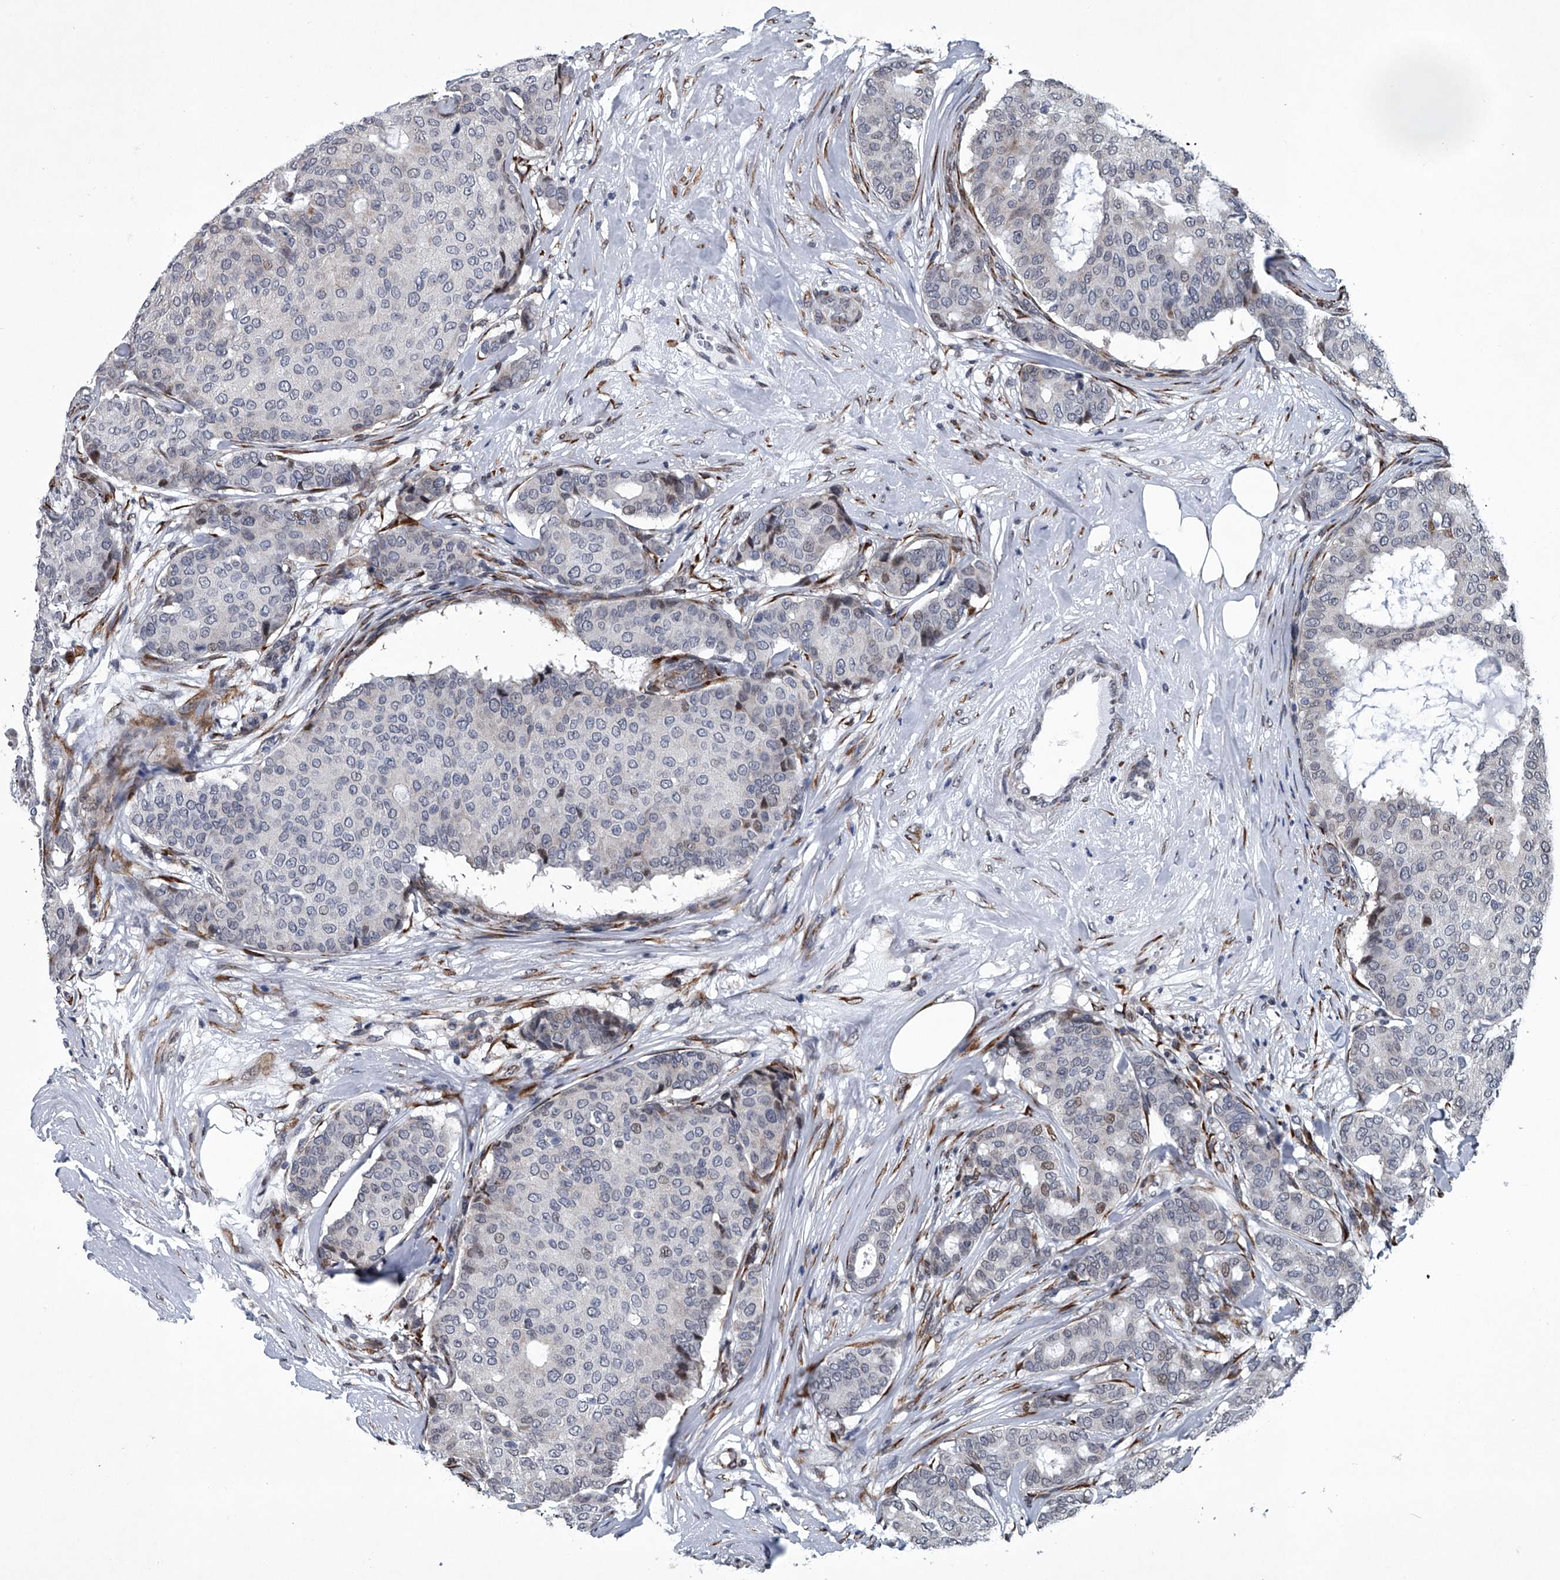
{"staining": {"intensity": "negative", "quantity": "none", "location": "none"}, "tissue": "breast cancer", "cell_type": "Tumor cells", "image_type": "cancer", "snomed": [{"axis": "morphology", "description": "Duct carcinoma"}, {"axis": "topography", "description": "Breast"}], "caption": "This is an immunohistochemistry (IHC) histopathology image of human breast cancer (intraductal carcinoma). There is no positivity in tumor cells.", "gene": "PPP2R5D", "patient": {"sex": "female", "age": 75}}